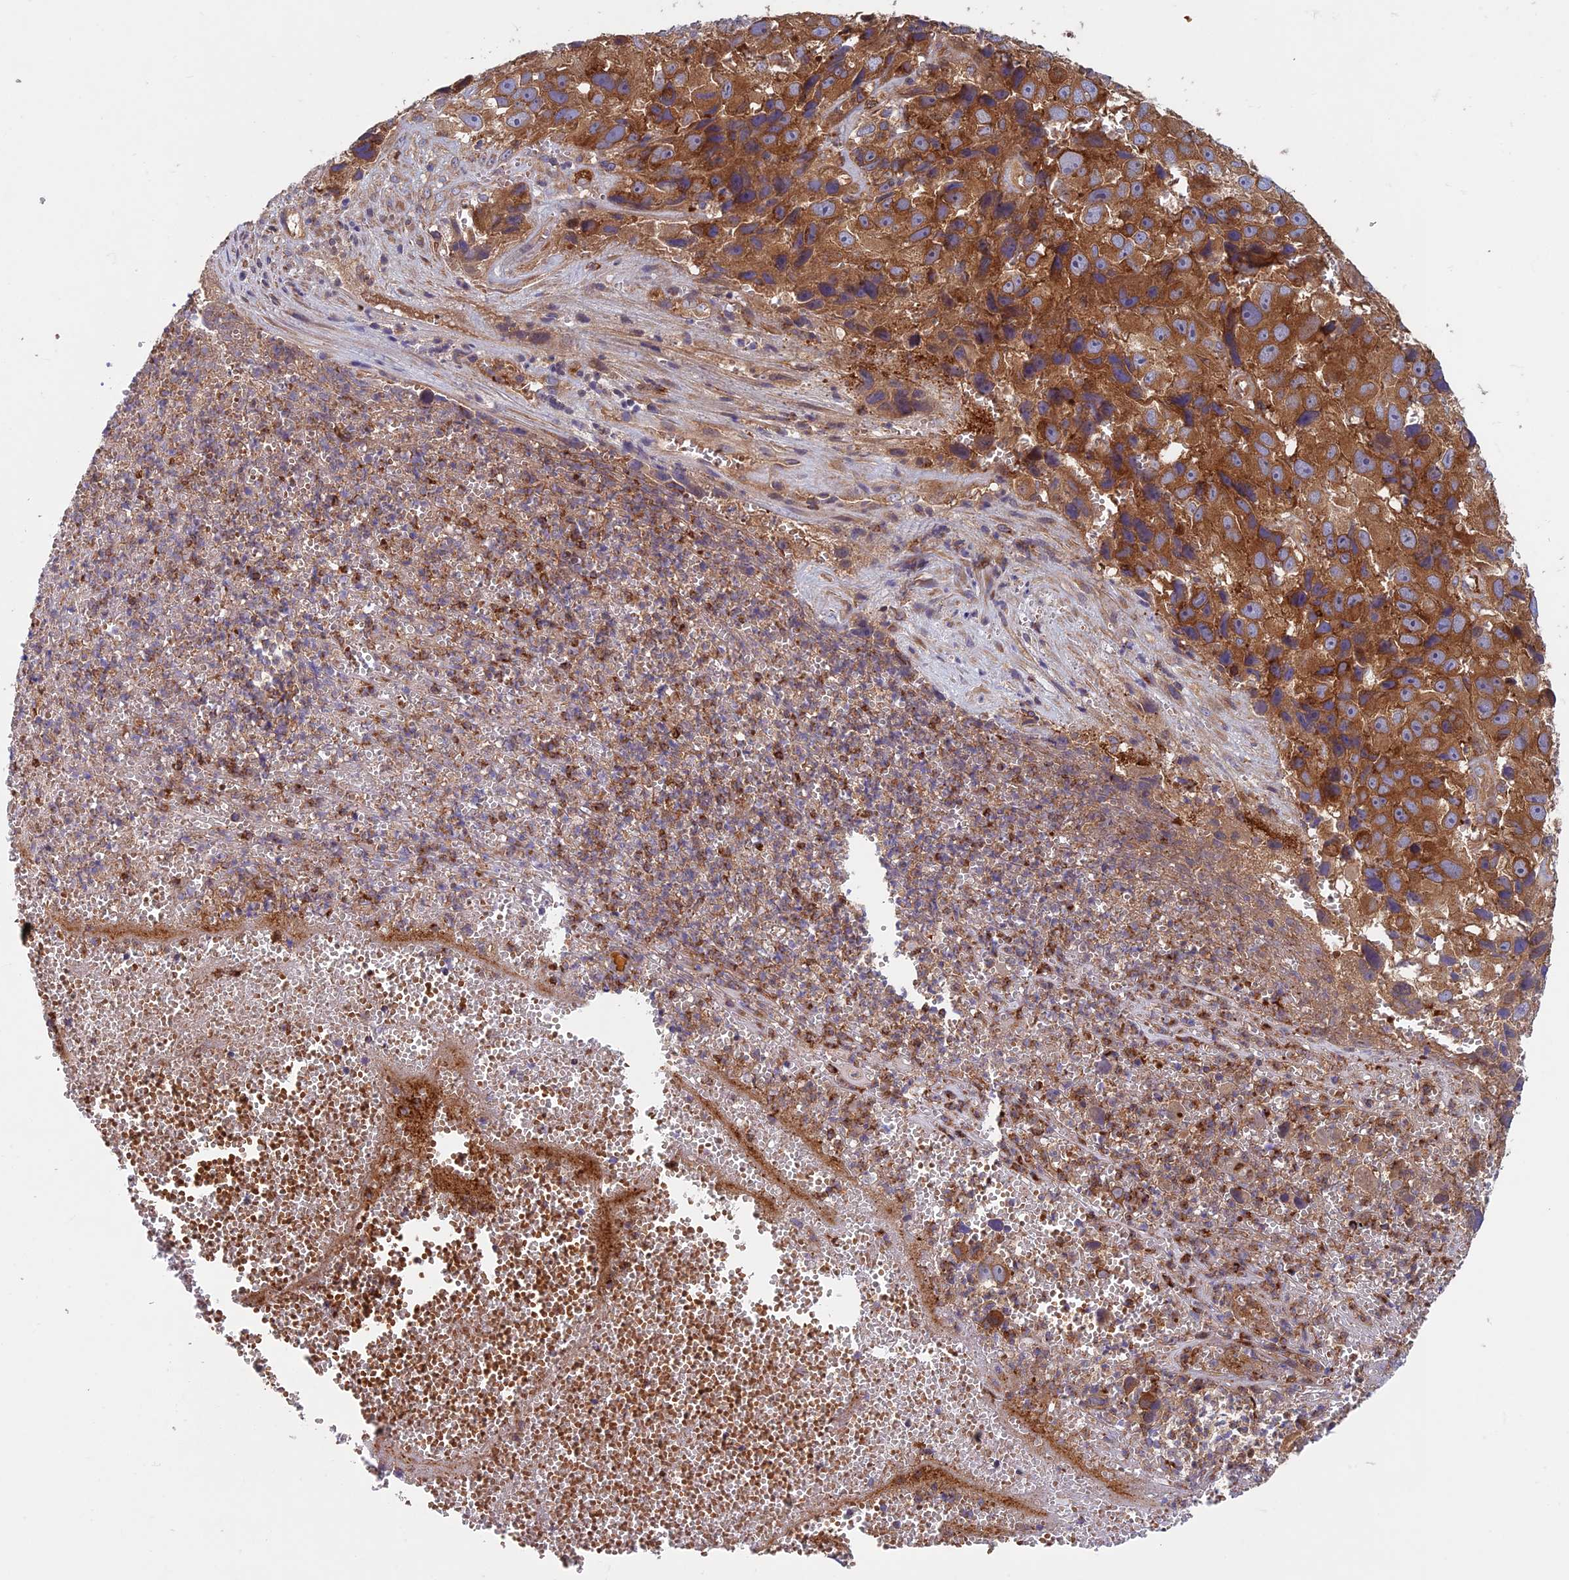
{"staining": {"intensity": "strong", "quantity": ">75%", "location": "cytoplasmic/membranous"}, "tissue": "melanoma", "cell_type": "Tumor cells", "image_type": "cancer", "snomed": [{"axis": "morphology", "description": "Malignant melanoma, NOS"}, {"axis": "topography", "description": "Skin"}], "caption": "Melanoma stained for a protein exhibits strong cytoplasmic/membranous positivity in tumor cells. The staining is performed using DAB (3,3'-diaminobenzidine) brown chromogen to label protein expression. The nuclei are counter-stained blue using hematoxylin.", "gene": "DNM1L", "patient": {"sex": "male", "age": 84}}